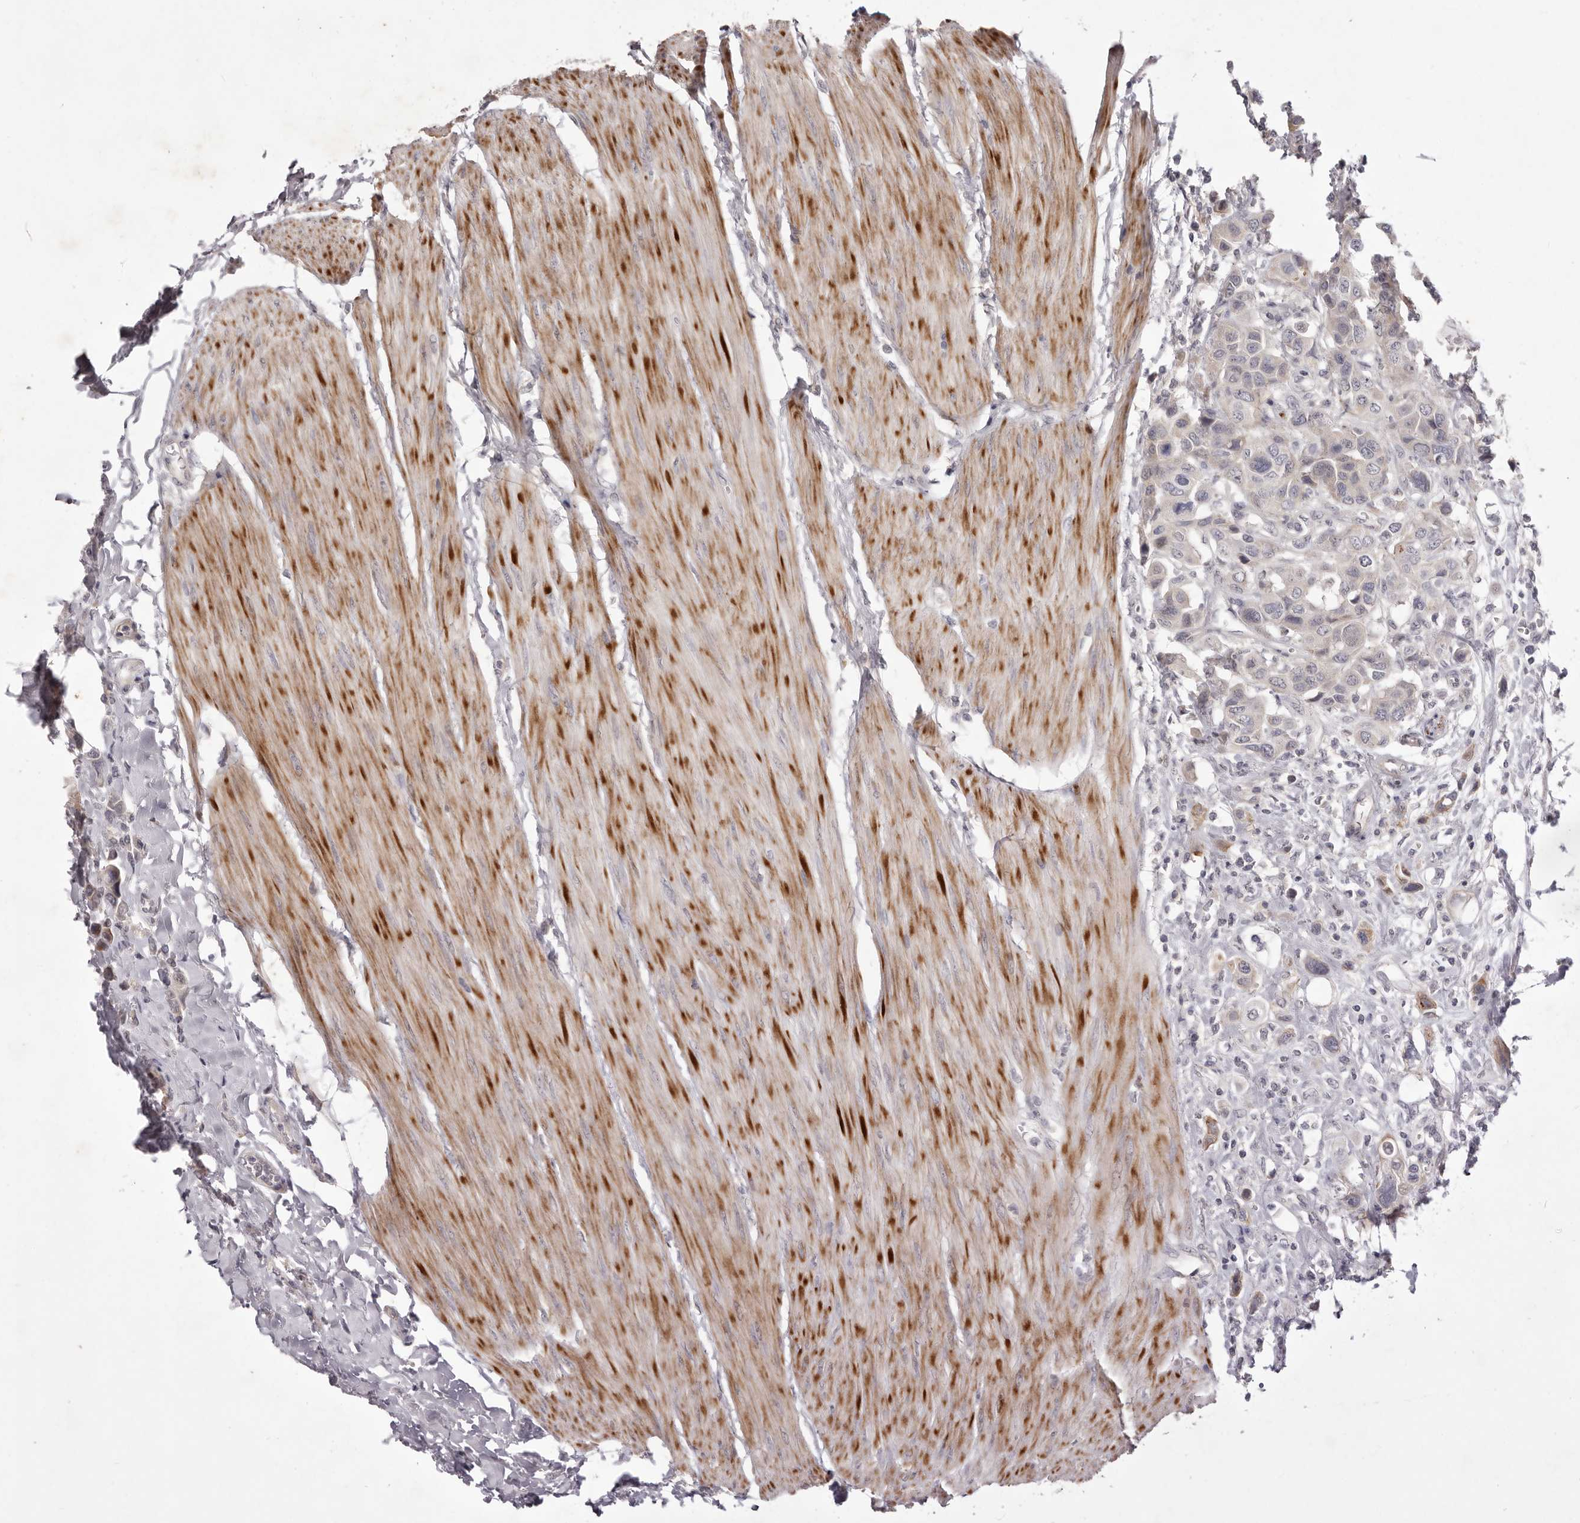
{"staining": {"intensity": "negative", "quantity": "none", "location": "none"}, "tissue": "urothelial cancer", "cell_type": "Tumor cells", "image_type": "cancer", "snomed": [{"axis": "morphology", "description": "Urothelial carcinoma, High grade"}, {"axis": "topography", "description": "Urinary bladder"}], "caption": "DAB immunohistochemical staining of urothelial cancer shows no significant expression in tumor cells. (DAB (3,3'-diaminobenzidine) immunohistochemistry (IHC) with hematoxylin counter stain).", "gene": "GARNL3", "patient": {"sex": "male", "age": 50}}